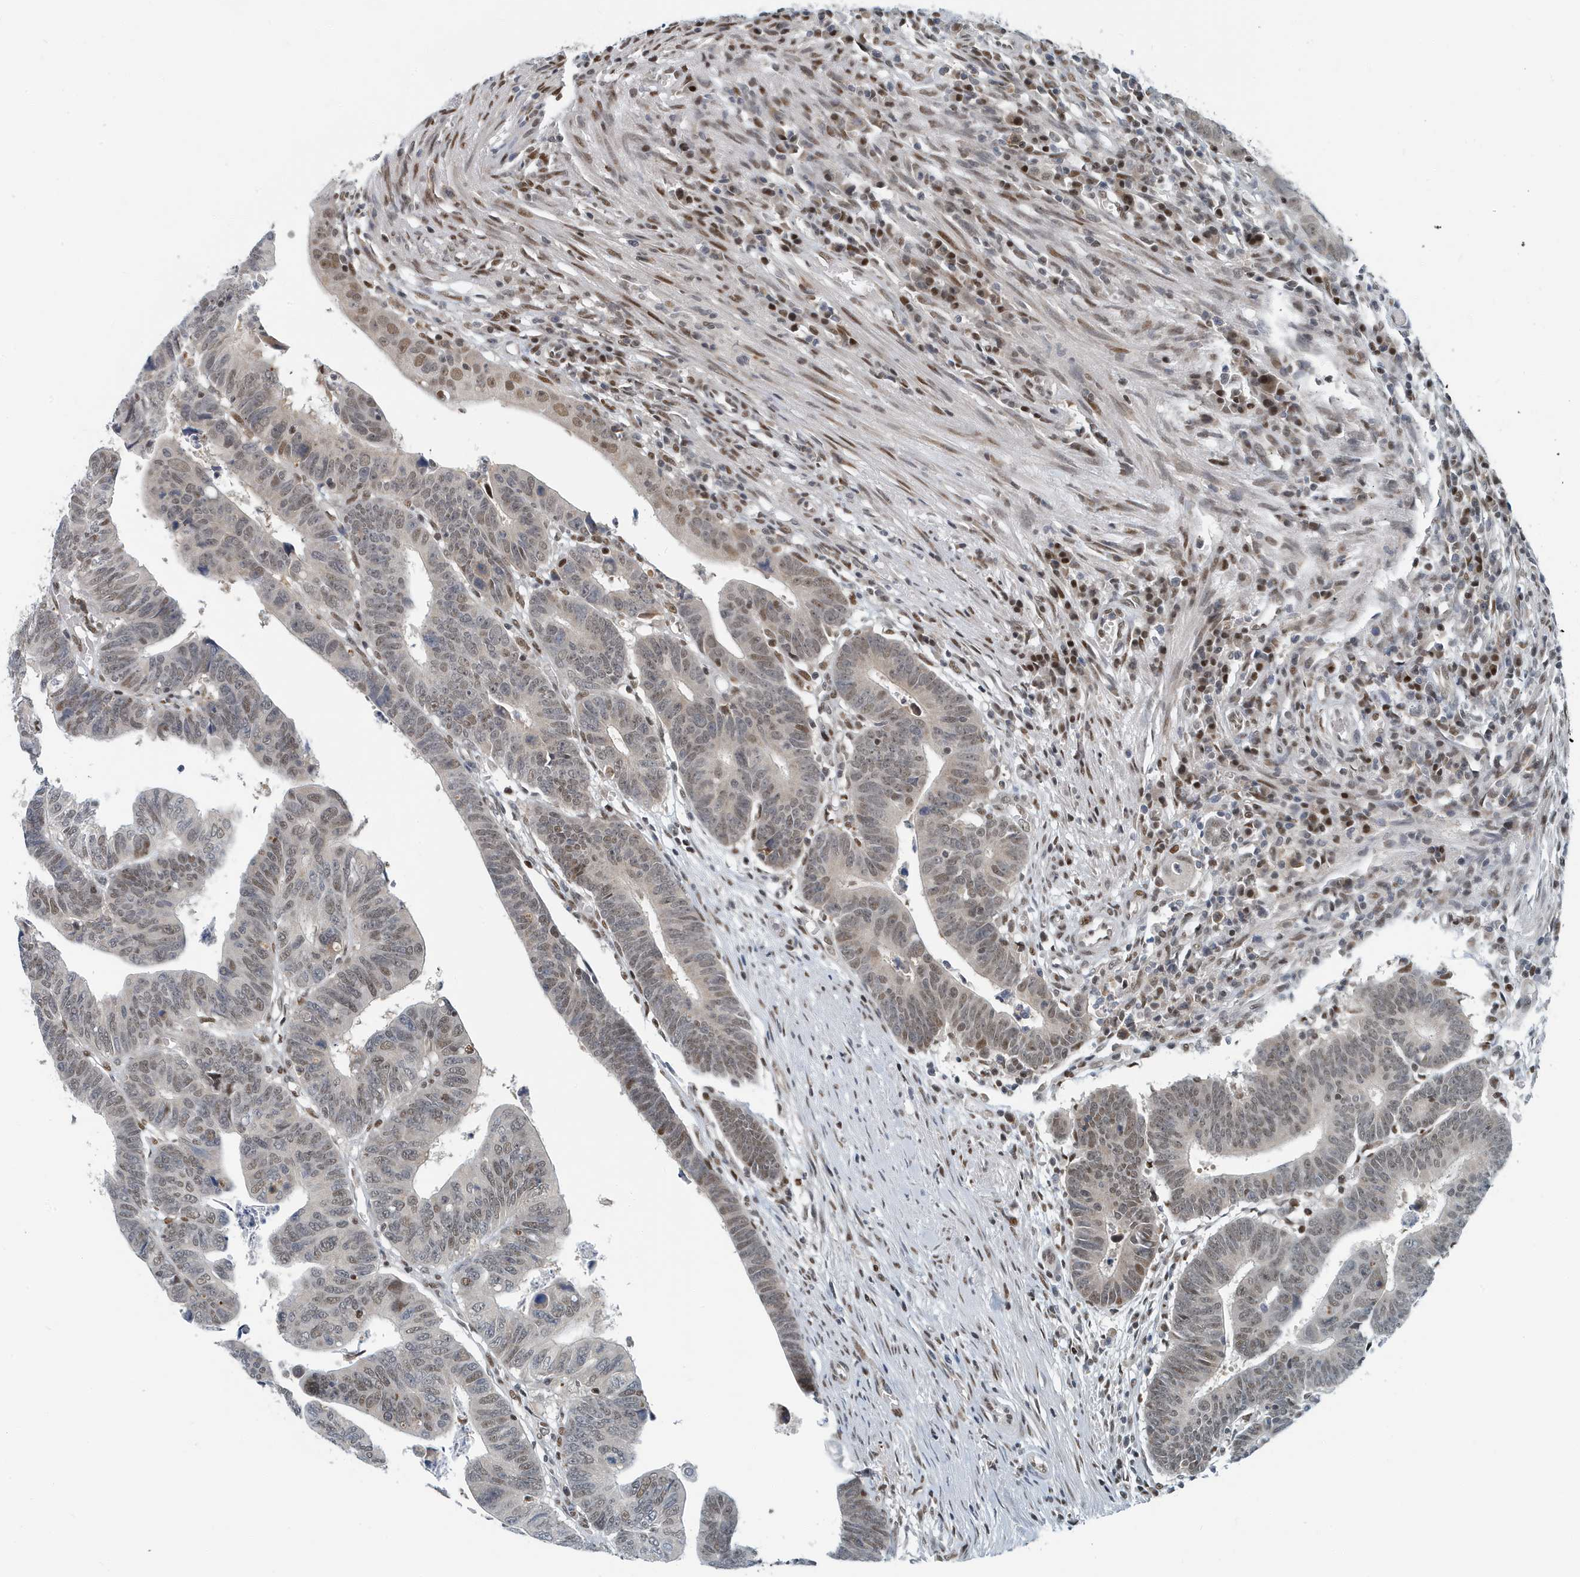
{"staining": {"intensity": "moderate", "quantity": "25%-75%", "location": "nuclear"}, "tissue": "colorectal cancer", "cell_type": "Tumor cells", "image_type": "cancer", "snomed": [{"axis": "morphology", "description": "Adenocarcinoma, NOS"}, {"axis": "topography", "description": "Rectum"}], "caption": "Human colorectal adenocarcinoma stained with a brown dye reveals moderate nuclear positive positivity in approximately 25%-75% of tumor cells.", "gene": "KIF15", "patient": {"sex": "female", "age": 65}}